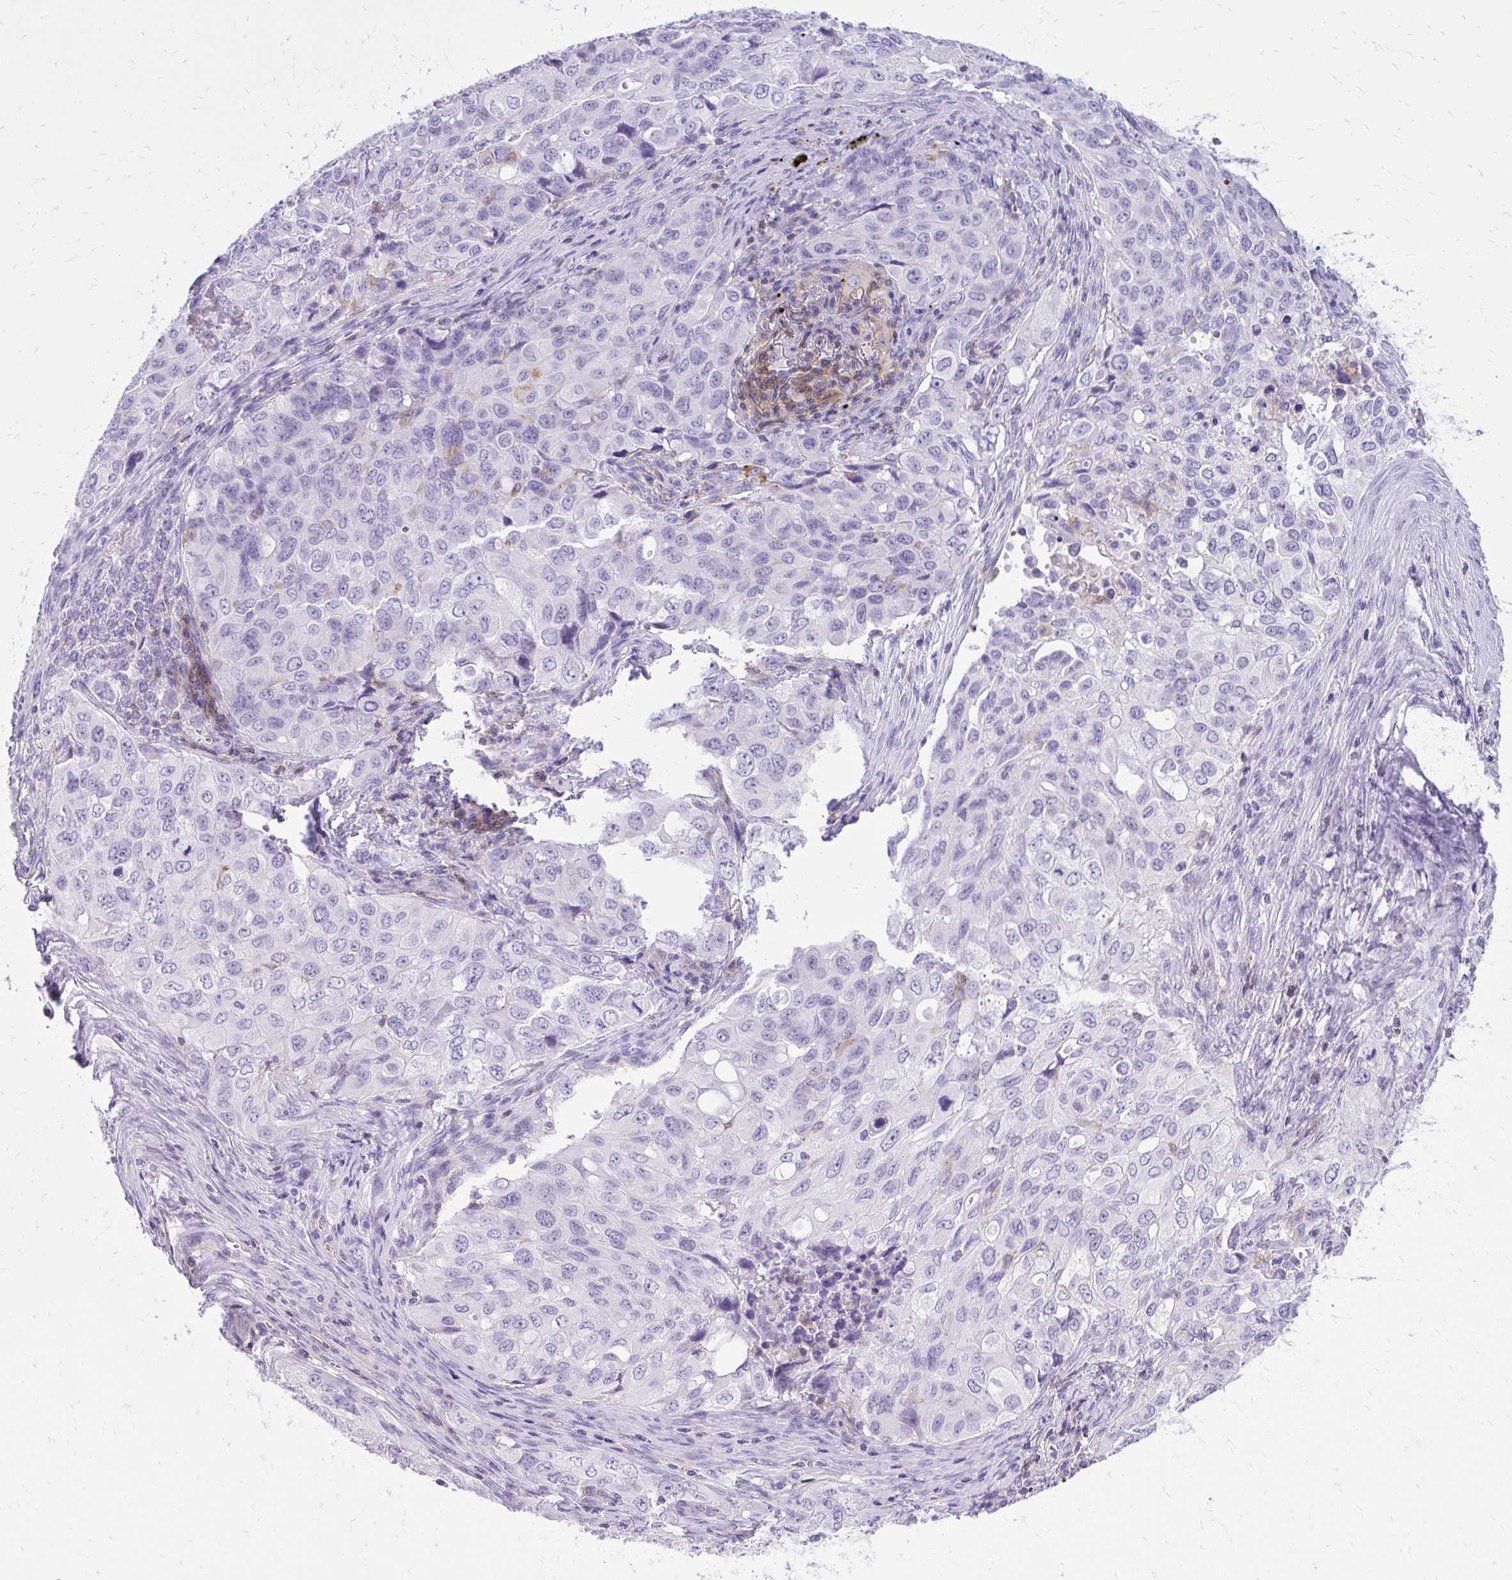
{"staining": {"intensity": "negative", "quantity": "none", "location": "none"}, "tissue": "lung cancer", "cell_type": "Tumor cells", "image_type": "cancer", "snomed": [{"axis": "morphology", "description": "Adenocarcinoma, NOS"}, {"axis": "morphology", "description": "Adenocarcinoma, metastatic, NOS"}, {"axis": "topography", "description": "Lymph node"}, {"axis": "topography", "description": "Lung"}], "caption": "The image shows no significant positivity in tumor cells of lung metastatic adenocarcinoma. Brightfield microscopy of IHC stained with DAB (3,3'-diaminobenzidine) (brown) and hematoxylin (blue), captured at high magnification.", "gene": "GPRIN3", "patient": {"sex": "female", "age": 42}}